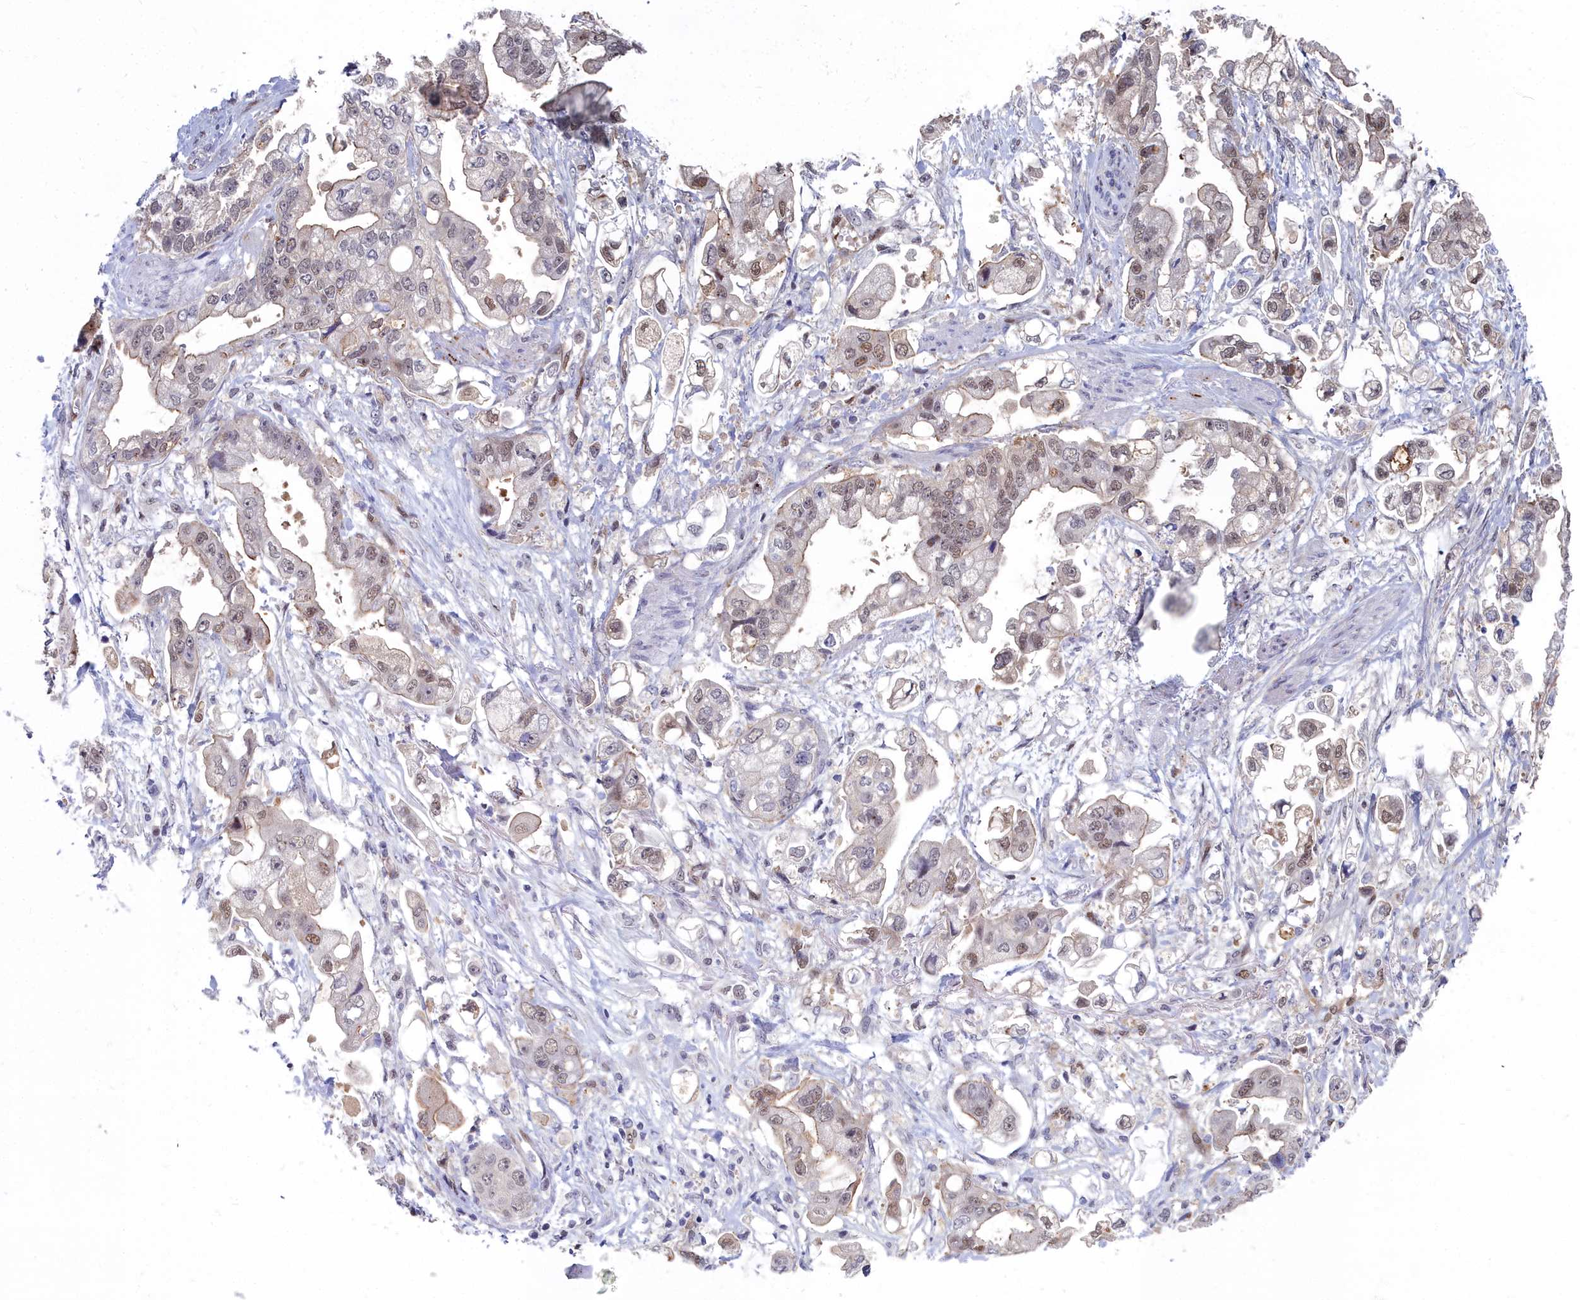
{"staining": {"intensity": "moderate", "quantity": "25%-75%", "location": "nuclear"}, "tissue": "stomach cancer", "cell_type": "Tumor cells", "image_type": "cancer", "snomed": [{"axis": "morphology", "description": "Adenocarcinoma, NOS"}, {"axis": "topography", "description": "Stomach"}], "caption": "Protein staining of stomach adenocarcinoma tissue reveals moderate nuclear expression in about 25%-75% of tumor cells. Using DAB (brown) and hematoxylin (blue) stains, captured at high magnification using brightfield microscopy.", "gene": "RPS27A", "patient": {"sex": "male", "age": 62}}